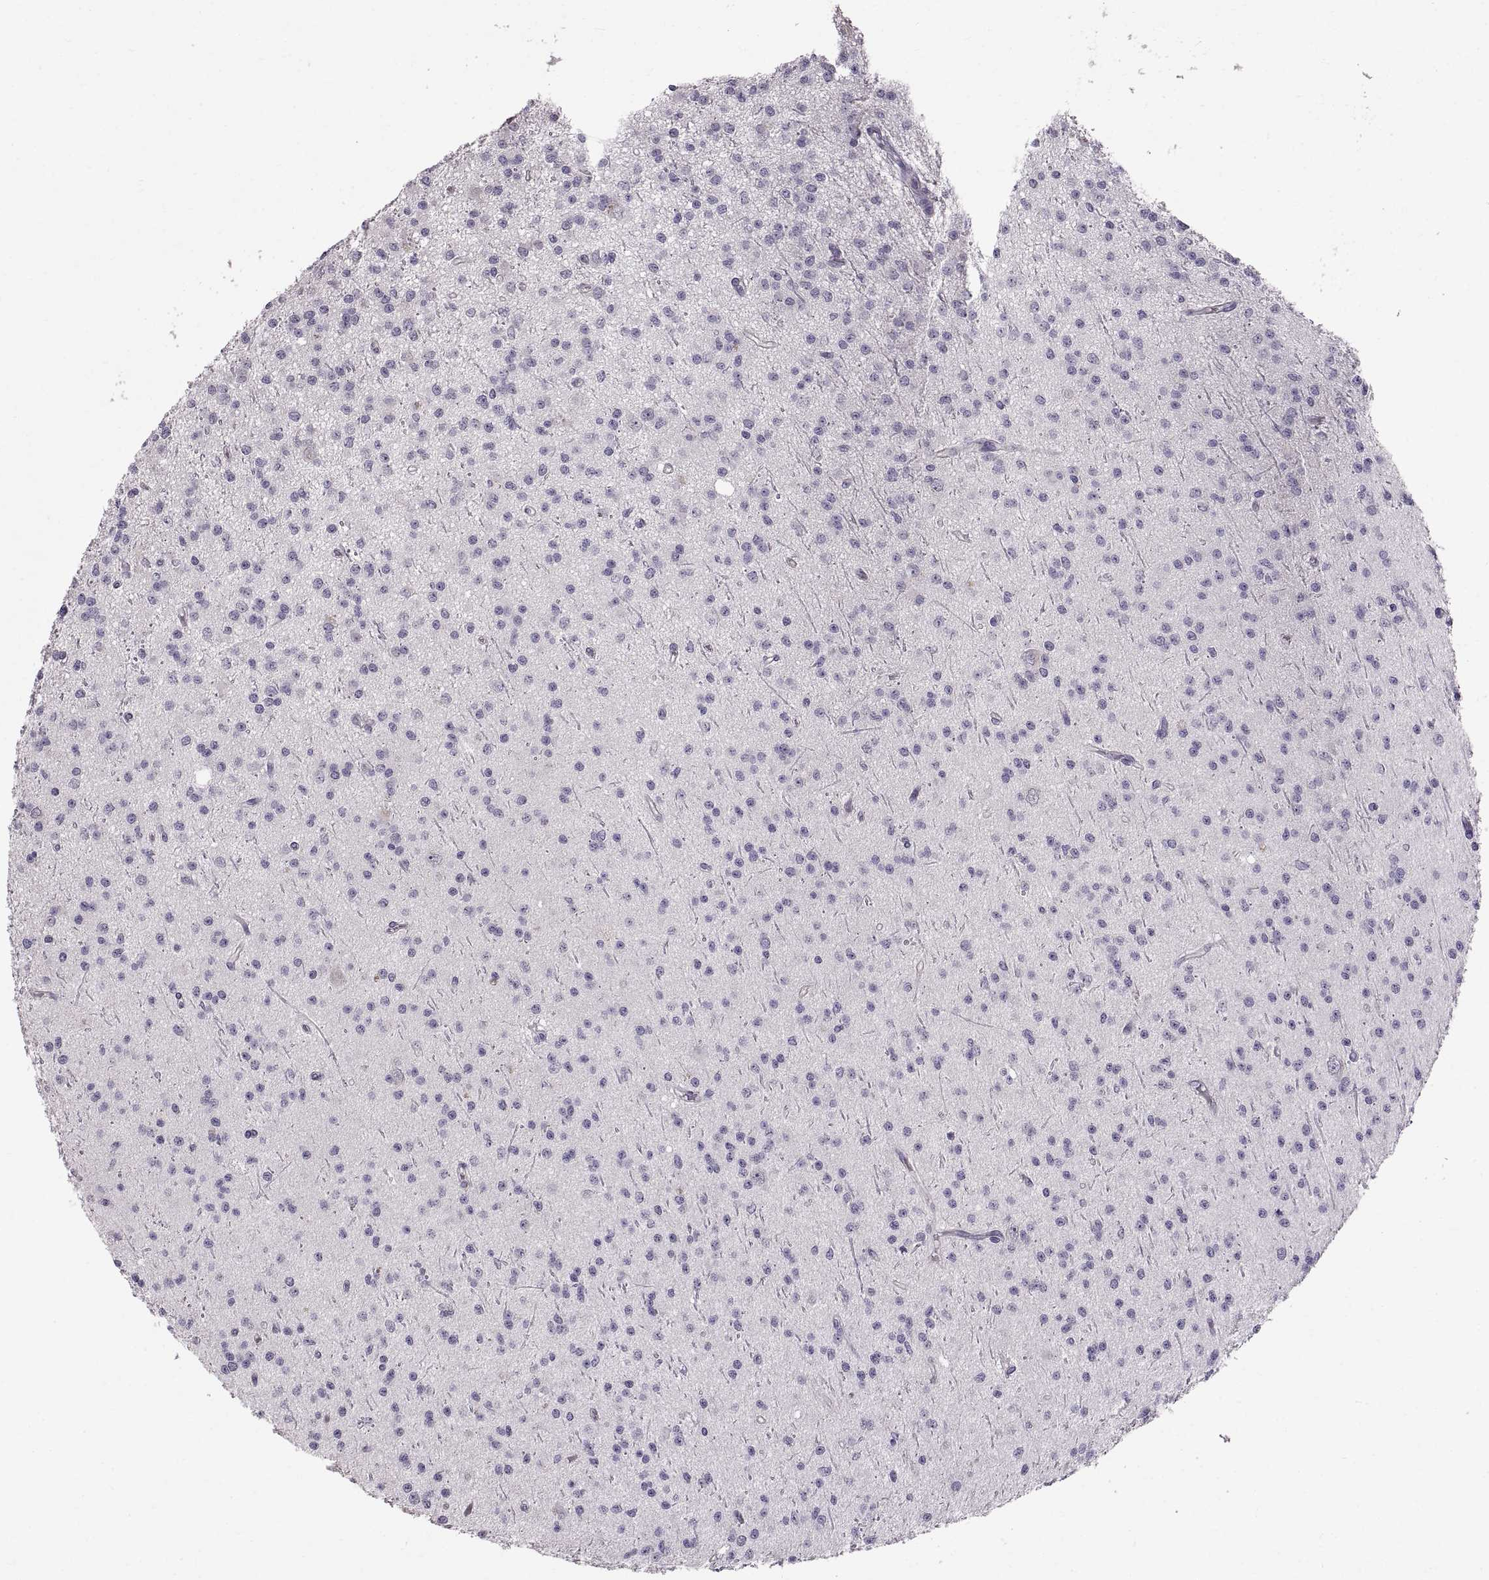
{"staining": {"intensity": "negative", "quantity": "none", "location": "none"}, "tissue": "glioma", "cell_type": "Tumor cells", "image_type": "cancer", "snomed": [{"axis": "morphology", "description": "Glioma, malignant, Low grade"}, {"axis": "topography", "description": "Brain"}], "caption": "This is an immunohistochemistry image of human low-grade glioma (malignant). There is no positivity in tumor cells.", "gene": "WFDC8", "patient": {"sex": "male", "age": 27}}